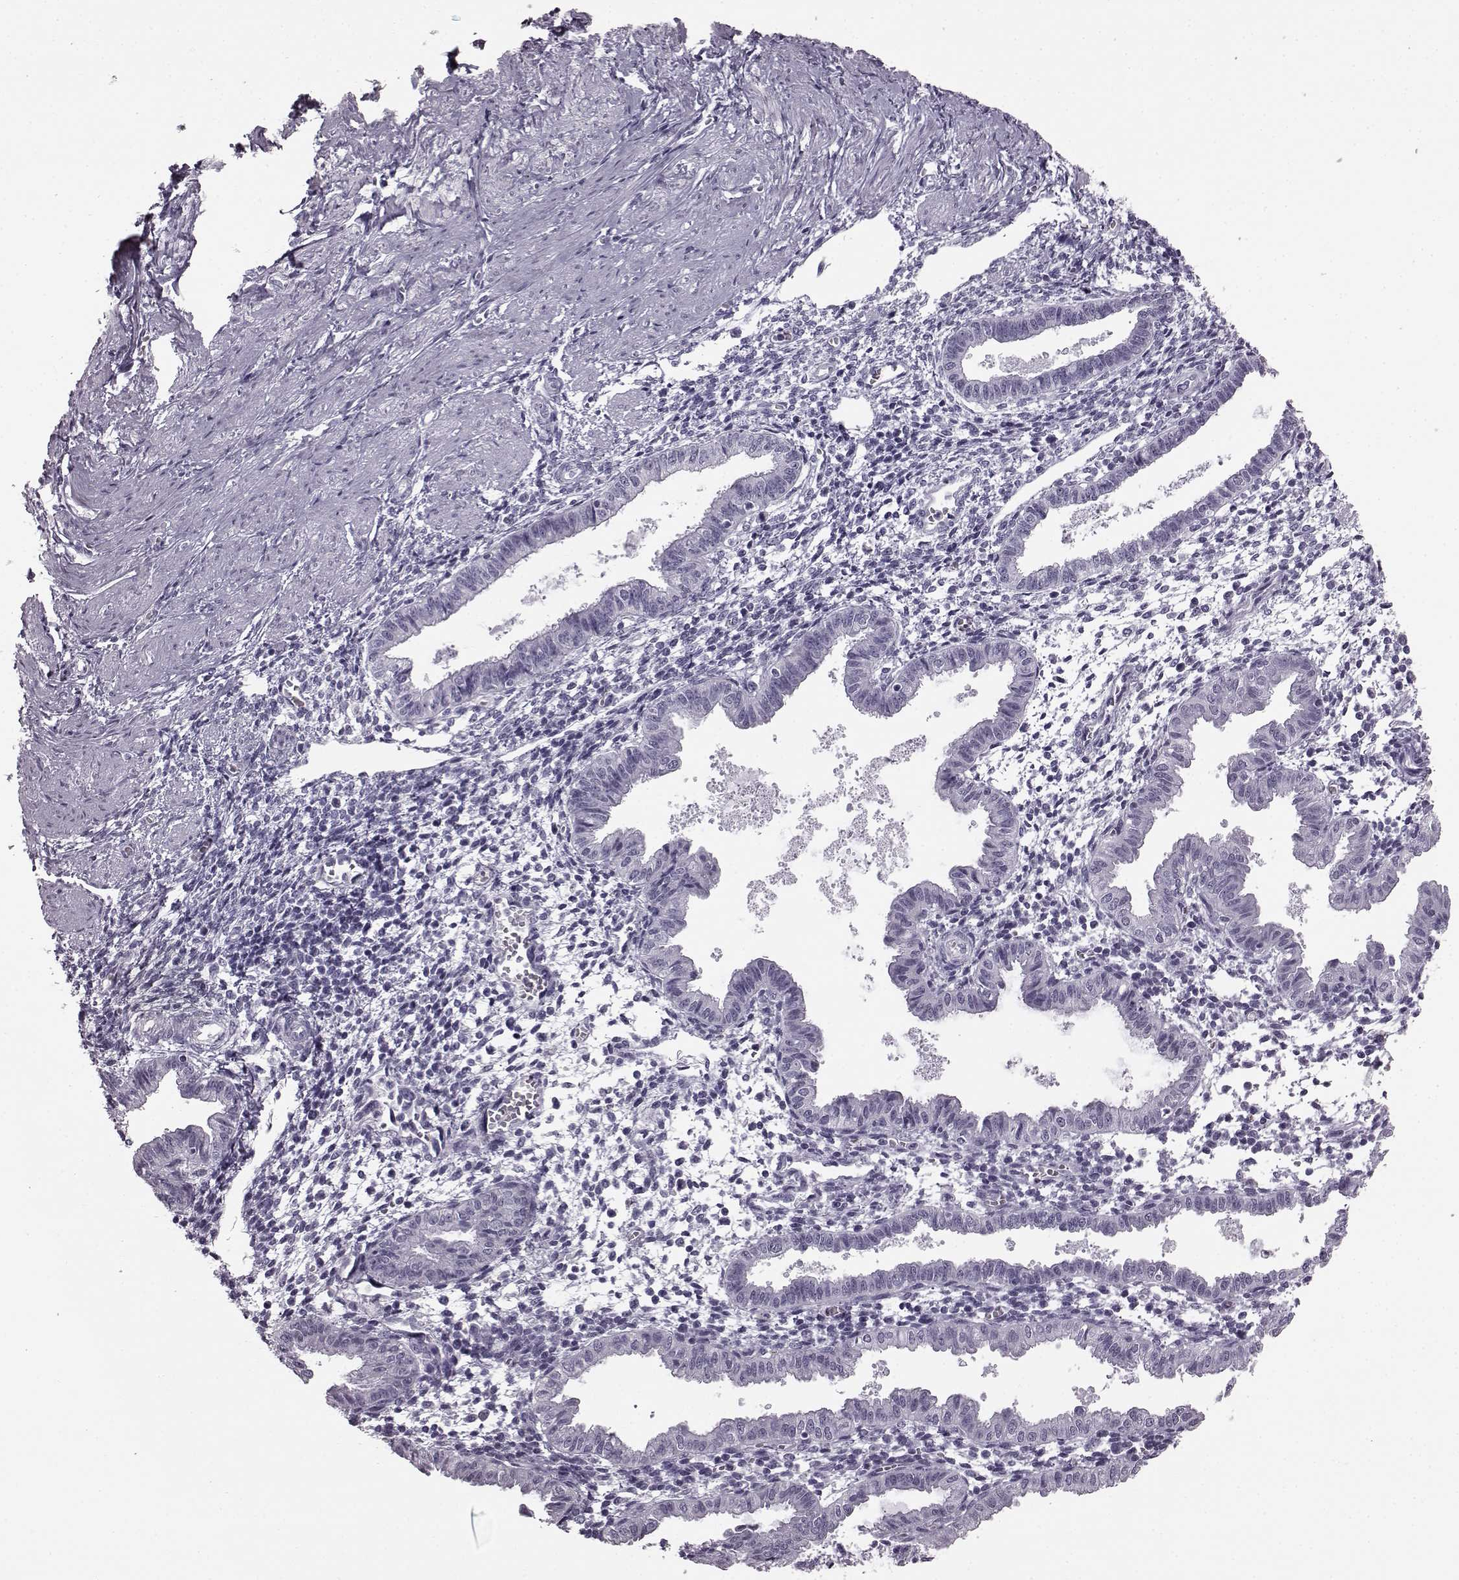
{"staining": {"intensity": "negative", "quantity": "none", "location": "none"}, "tissue": "endometrium", "cell_type": "Cells in endometrial stroma", "image_type": "normal", "snomed": [{"axis": "morphology", "description": "Normal tissue, NOS"}, {"axis": "topography", "description": "Endometrium"}], "caption": "Immunohistochemistry of benign human endometrium reveals no staining in cells in endometrial stroma. (DAB immunohistochemistry (IHC) visualized using brightfield microscopy, high magnification).", "gene": "JSRP1", "patient": {"sex": "female", "age": 37}}